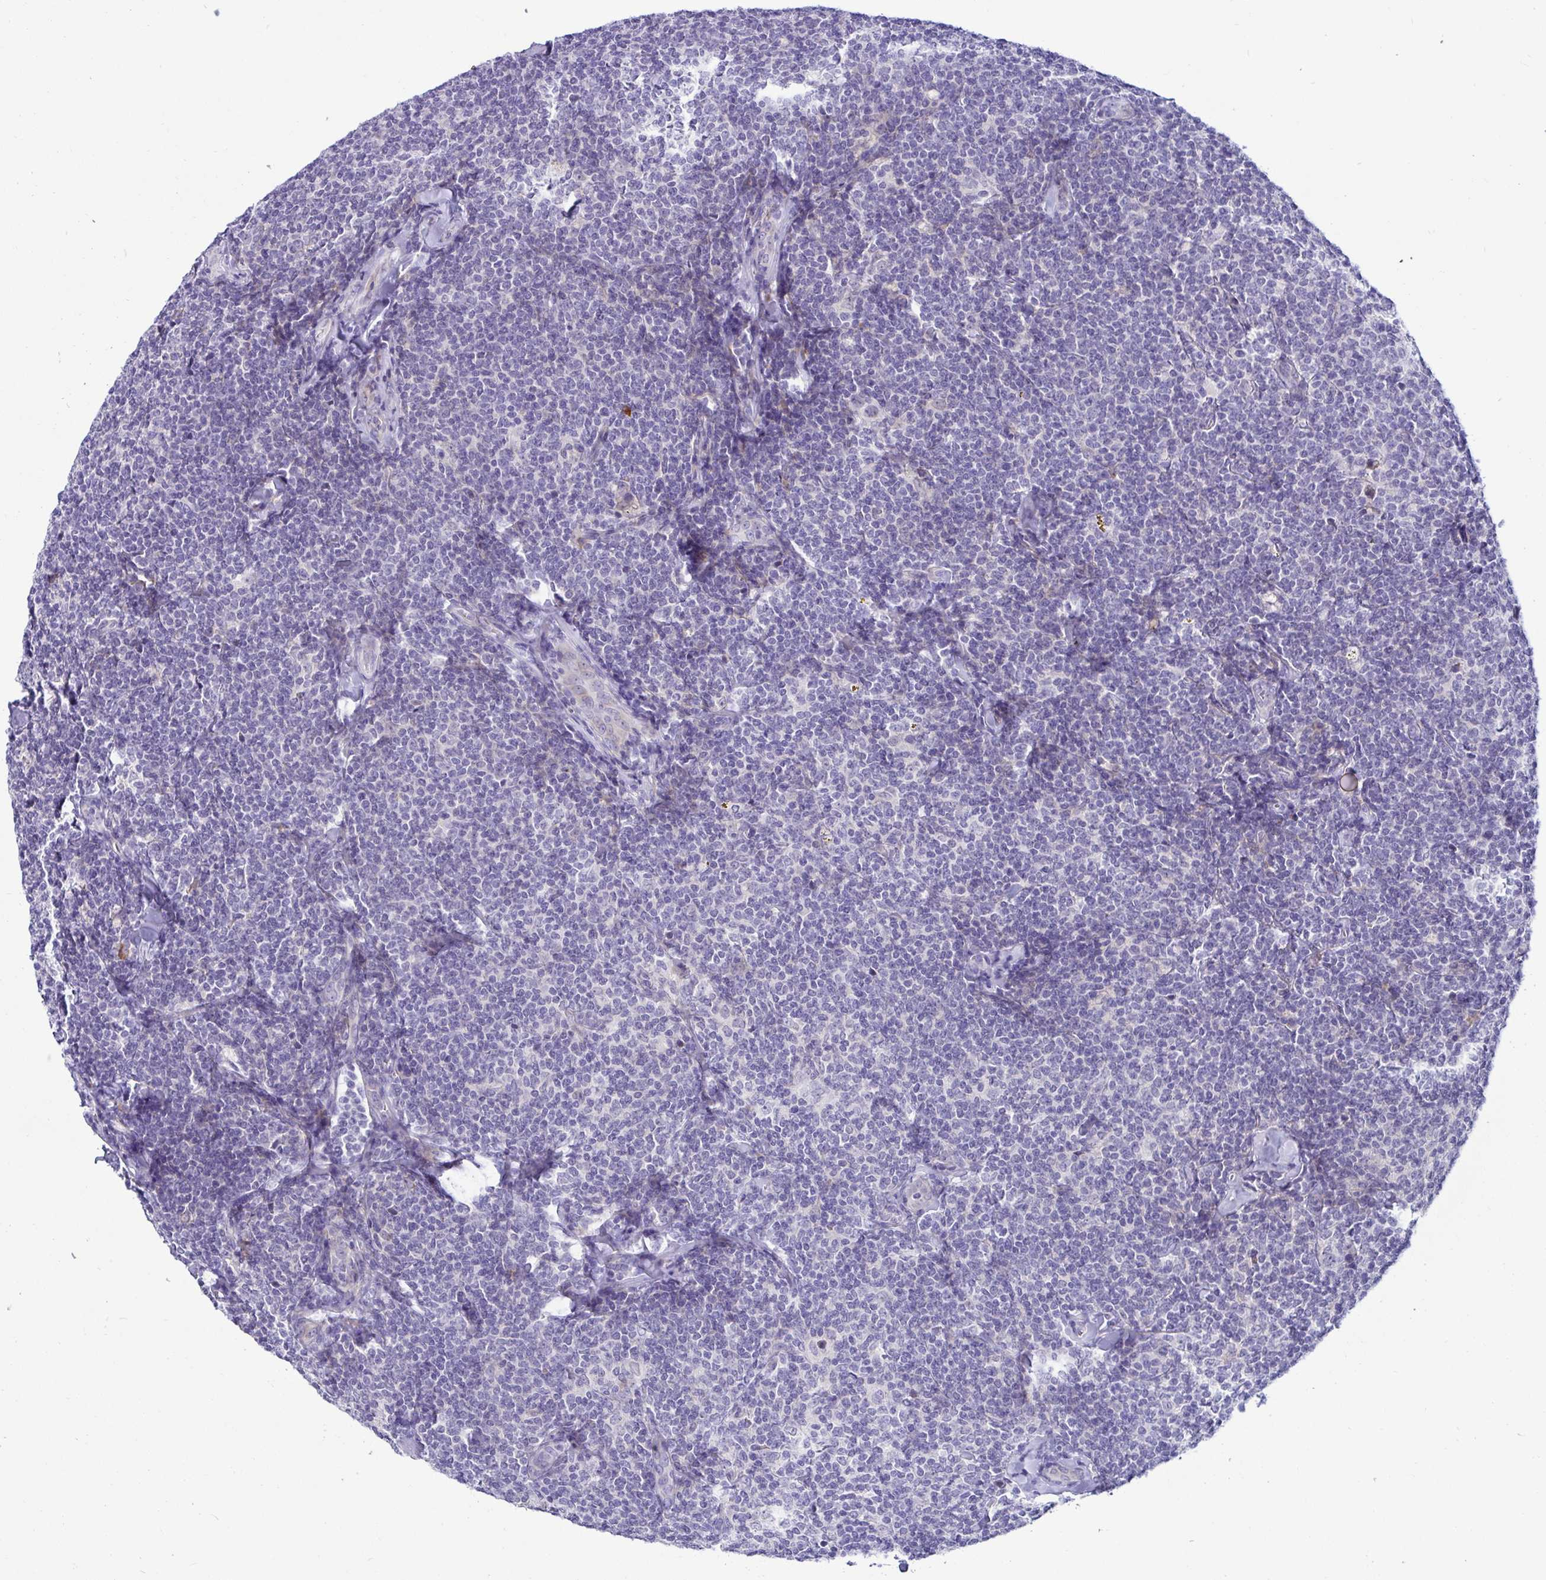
{"staining": {"intensity": "negative", "quantity": "none", "location": "none"}, "tissue": "lymphoma", "cell_type": "Tumor cells", "image_type": "cancer", "snomed": [{"axis": "morphology", "description": "Malignant lymphoma, non-Hodgkin's type, Low grade"}, {"axis": "topography", "description": "Lymph node"}], "caption": "Photomicrograph shows no significant protein positivity in tumor cells of lymphoma.", "gene": "TFPI2", "patient": {"sex": "female", "age": 56}}